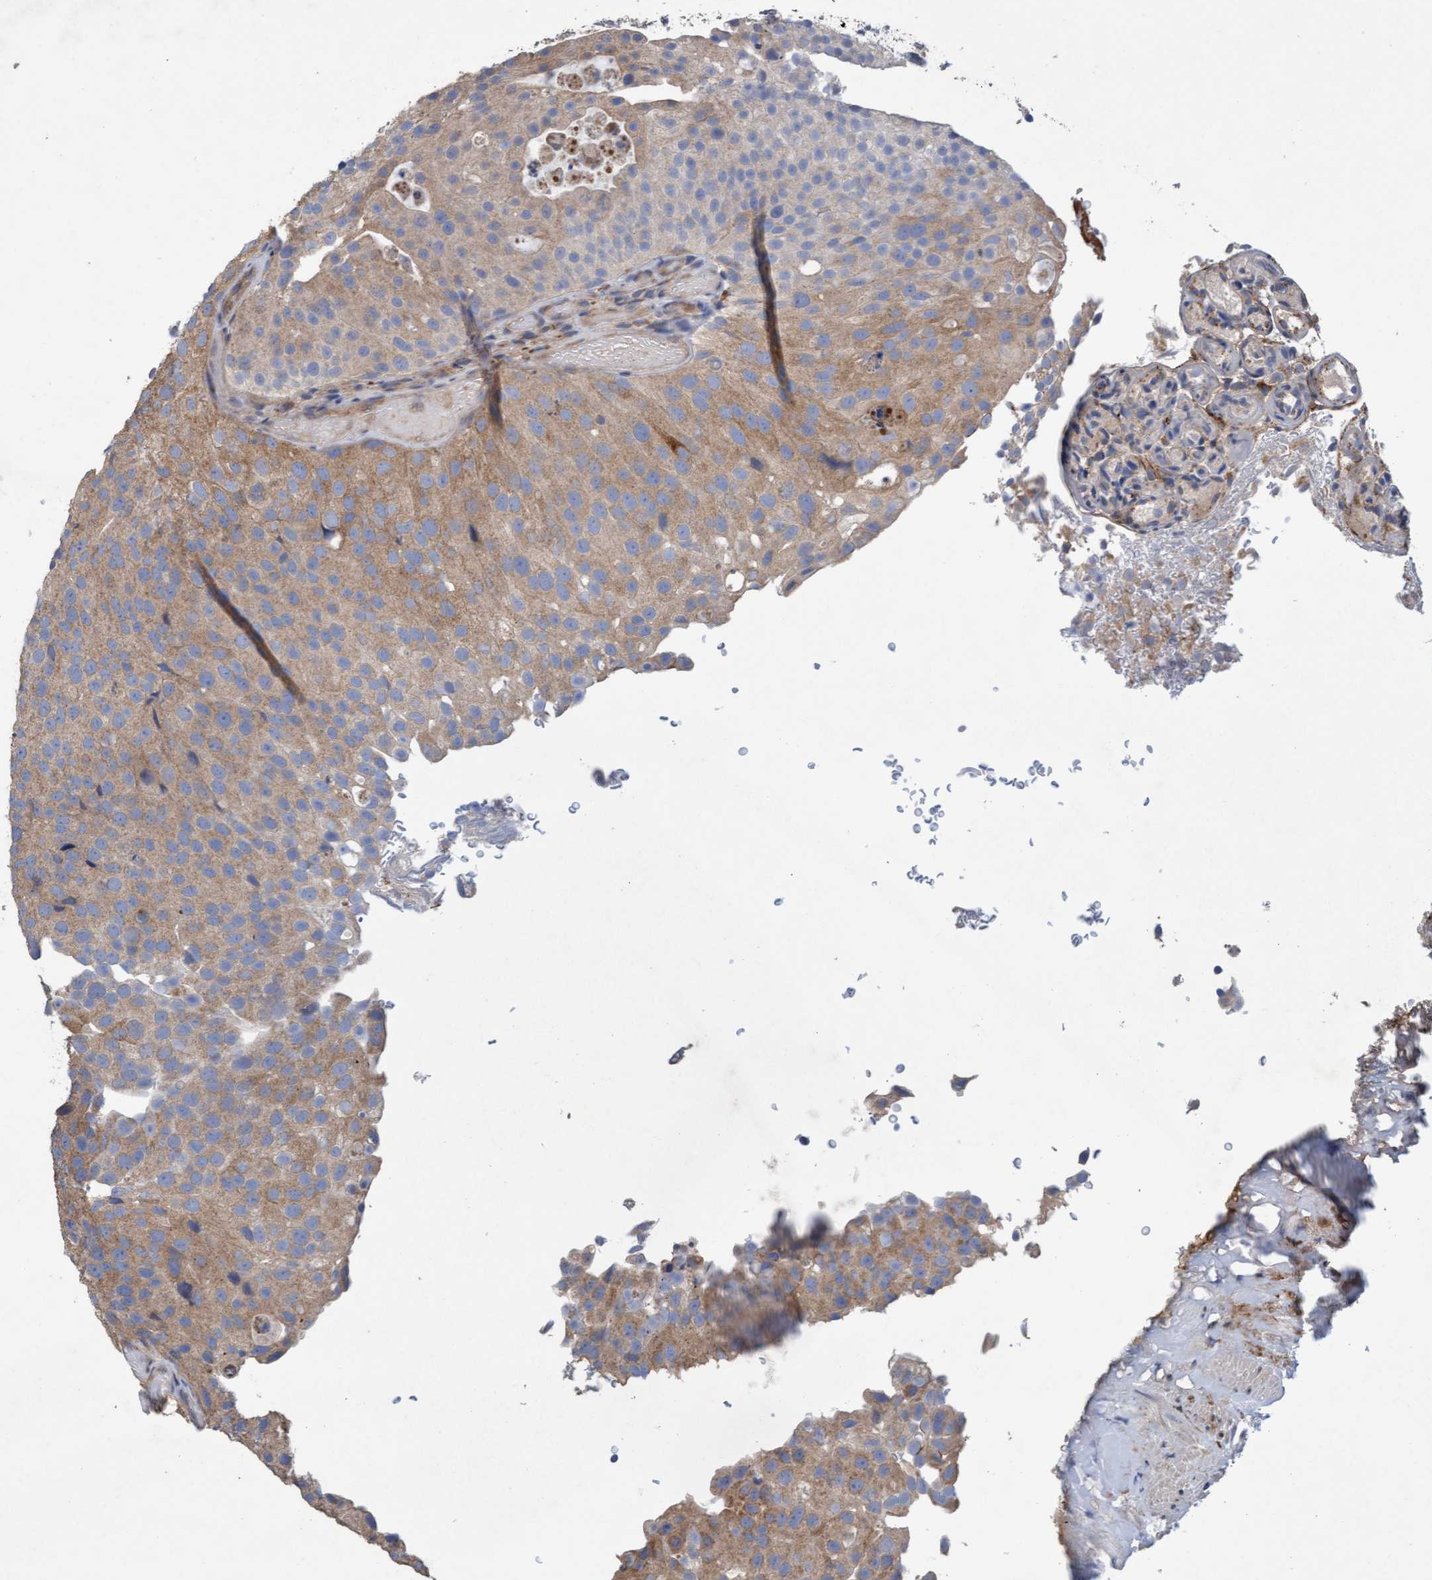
{"staining": {"intensity": "moderate", "quantity": ">75%", "location": "cytoplasmic/membranous"}, "tissue": "urothelial cancer", "cell_type": "Tumor cells", "image_type": "cancer", "snomed": [{"axis": "morphology", "description": "Urothelial carcinoma, Low grade"}, {"axis": "topography", "description": "Urinary bladder"}], "caption": "A brown stain highlights moderate cytoplasmic/membranous positivity of a protein in human low-grade urothelial carcinoma tumor cells.", "gene": "DDHD2", "patient": {"sex": "male", "age": 78}}